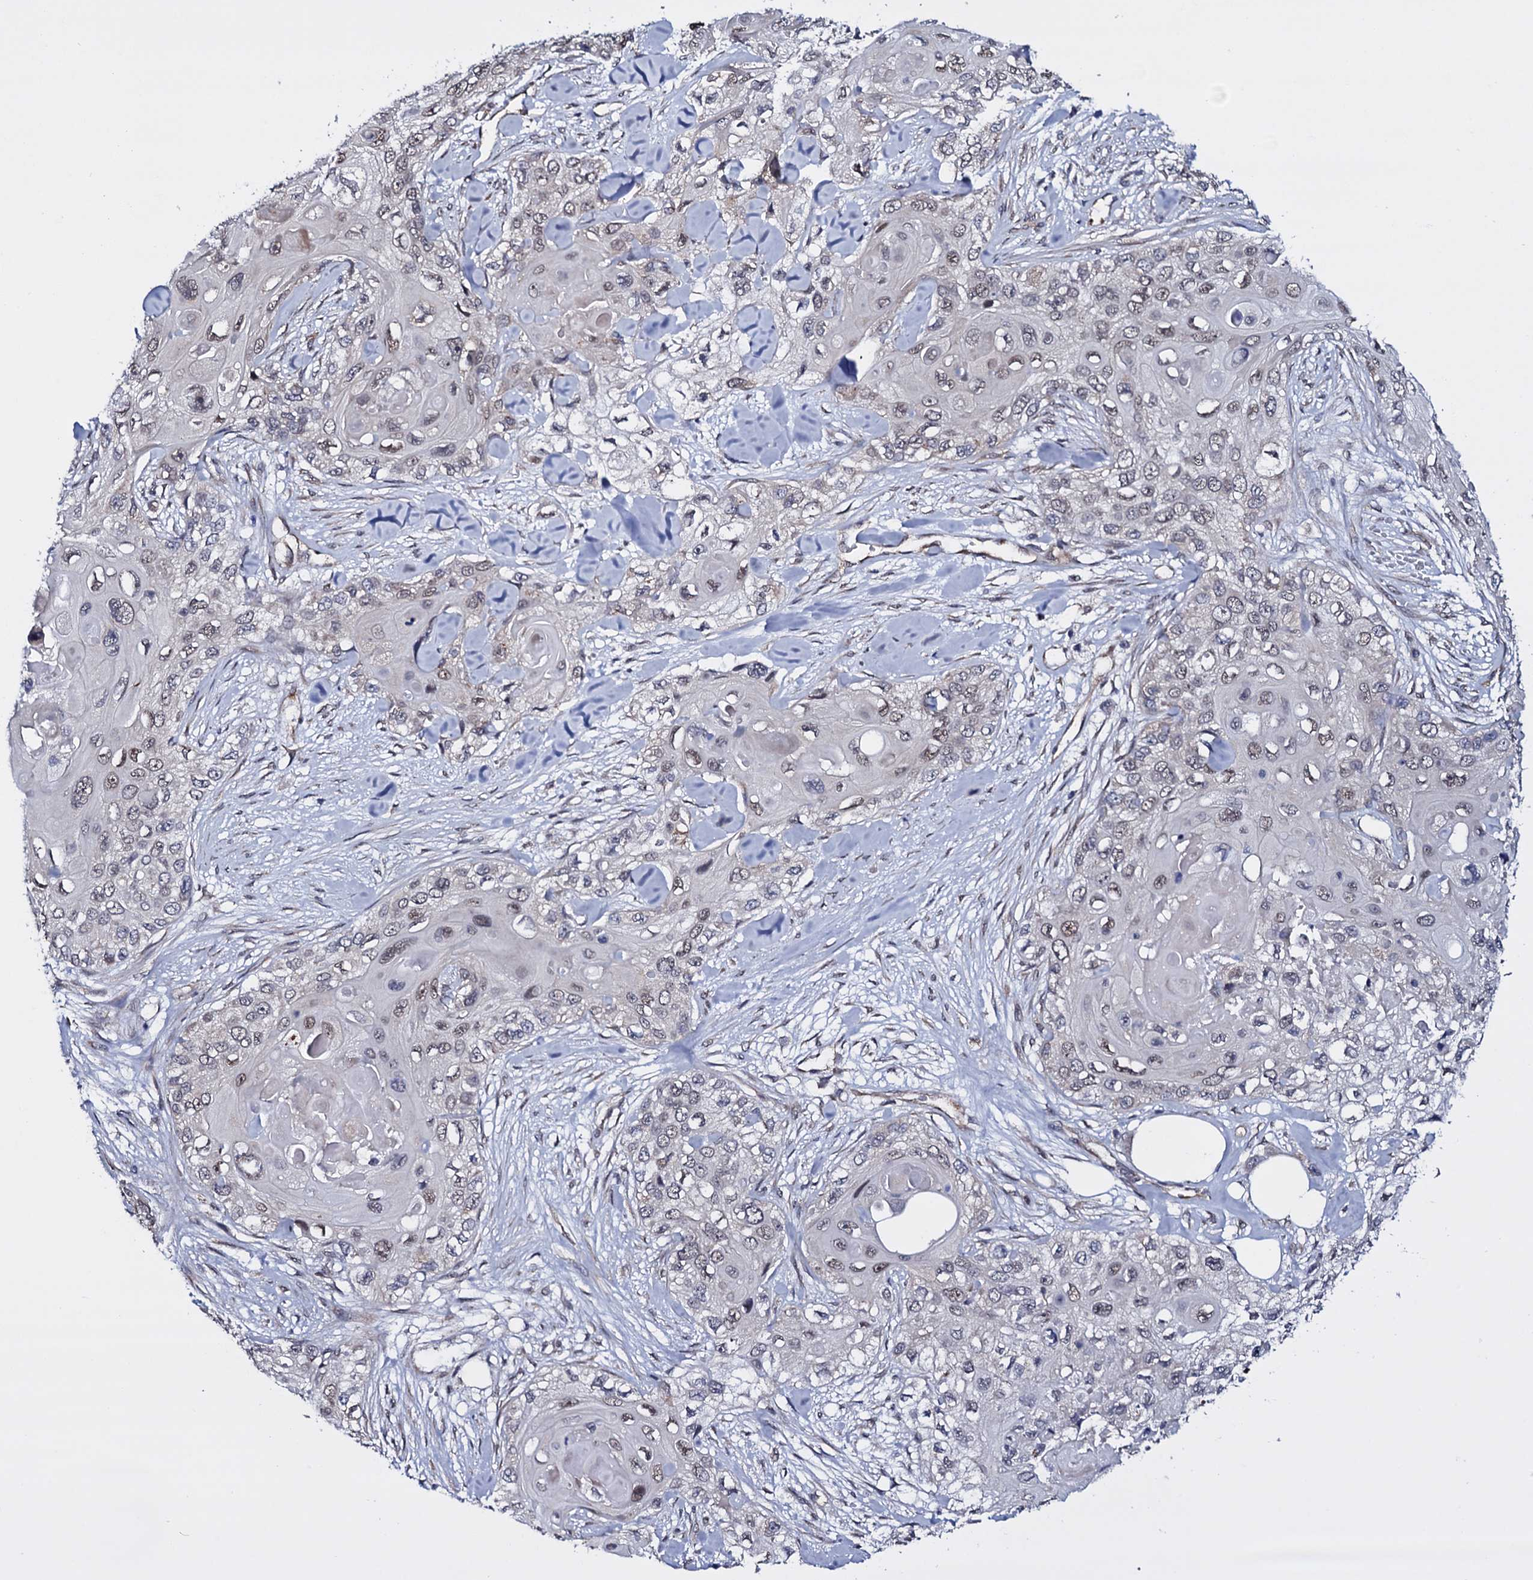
{"staining": {"intensity": "weak", "quantity": "<25%", "location": "nuclear"}, "tissue": "skin cancer", "cell_type": "Tumor cells", "image_type": "cancer", "snomed": [{"axis": "morphology", "description": "Normal tissue, NOS"}, {"axis": "morphology", "description": "Squamous cell carcinoma, NOS"}, {"axis": "topography", "description": "Skin"}], "caption": "The IHC photomicrograph has no significant staining in tumor cells of skin cancer (squamous cell carcinoma) tissue. (Immunohistochemistry (ihc), brightfield microscopy, high magnification).", "gene": "GAREM1", "patient": {"sex": "male", "age": 72}}